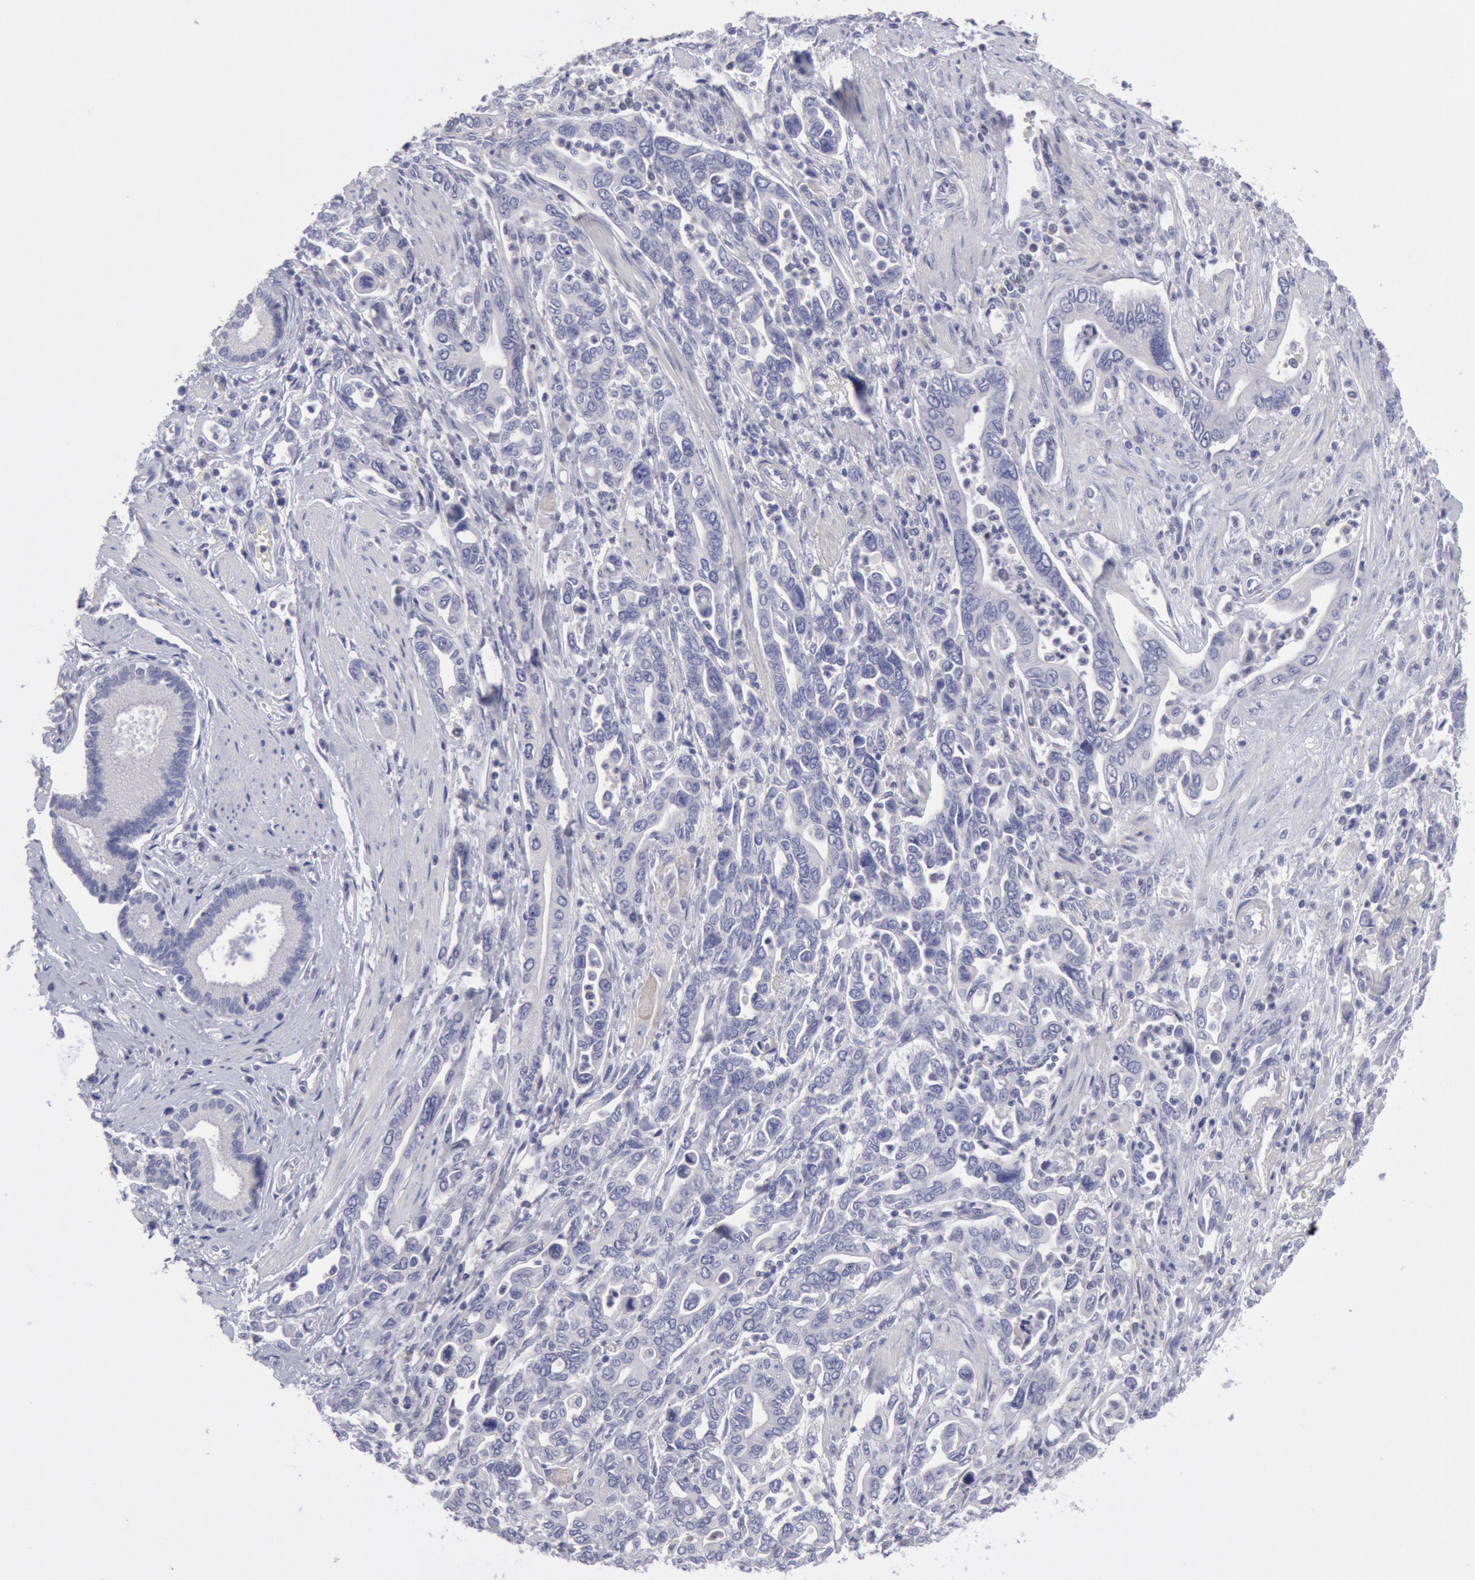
{"staining": {"intensity": "negative", "quantity": "none", "location": "none"}, "tissue": "pancreatic cancer", "cell_type": "Tumor cells", "image_type": "cancer", "snomed": [{"axis": "morphology", "description": "Adenocarcinoma, NOS"}, {"axis": "topography", "description": "Pancreas"}], "caption": "DAB immunohistochemical staining of human pancreatic cancer (adenocarcinoma) shows no significant positivity in tumor cells.", "gene": "MYH7", "patient": {"sex": "female", "age": 57}}